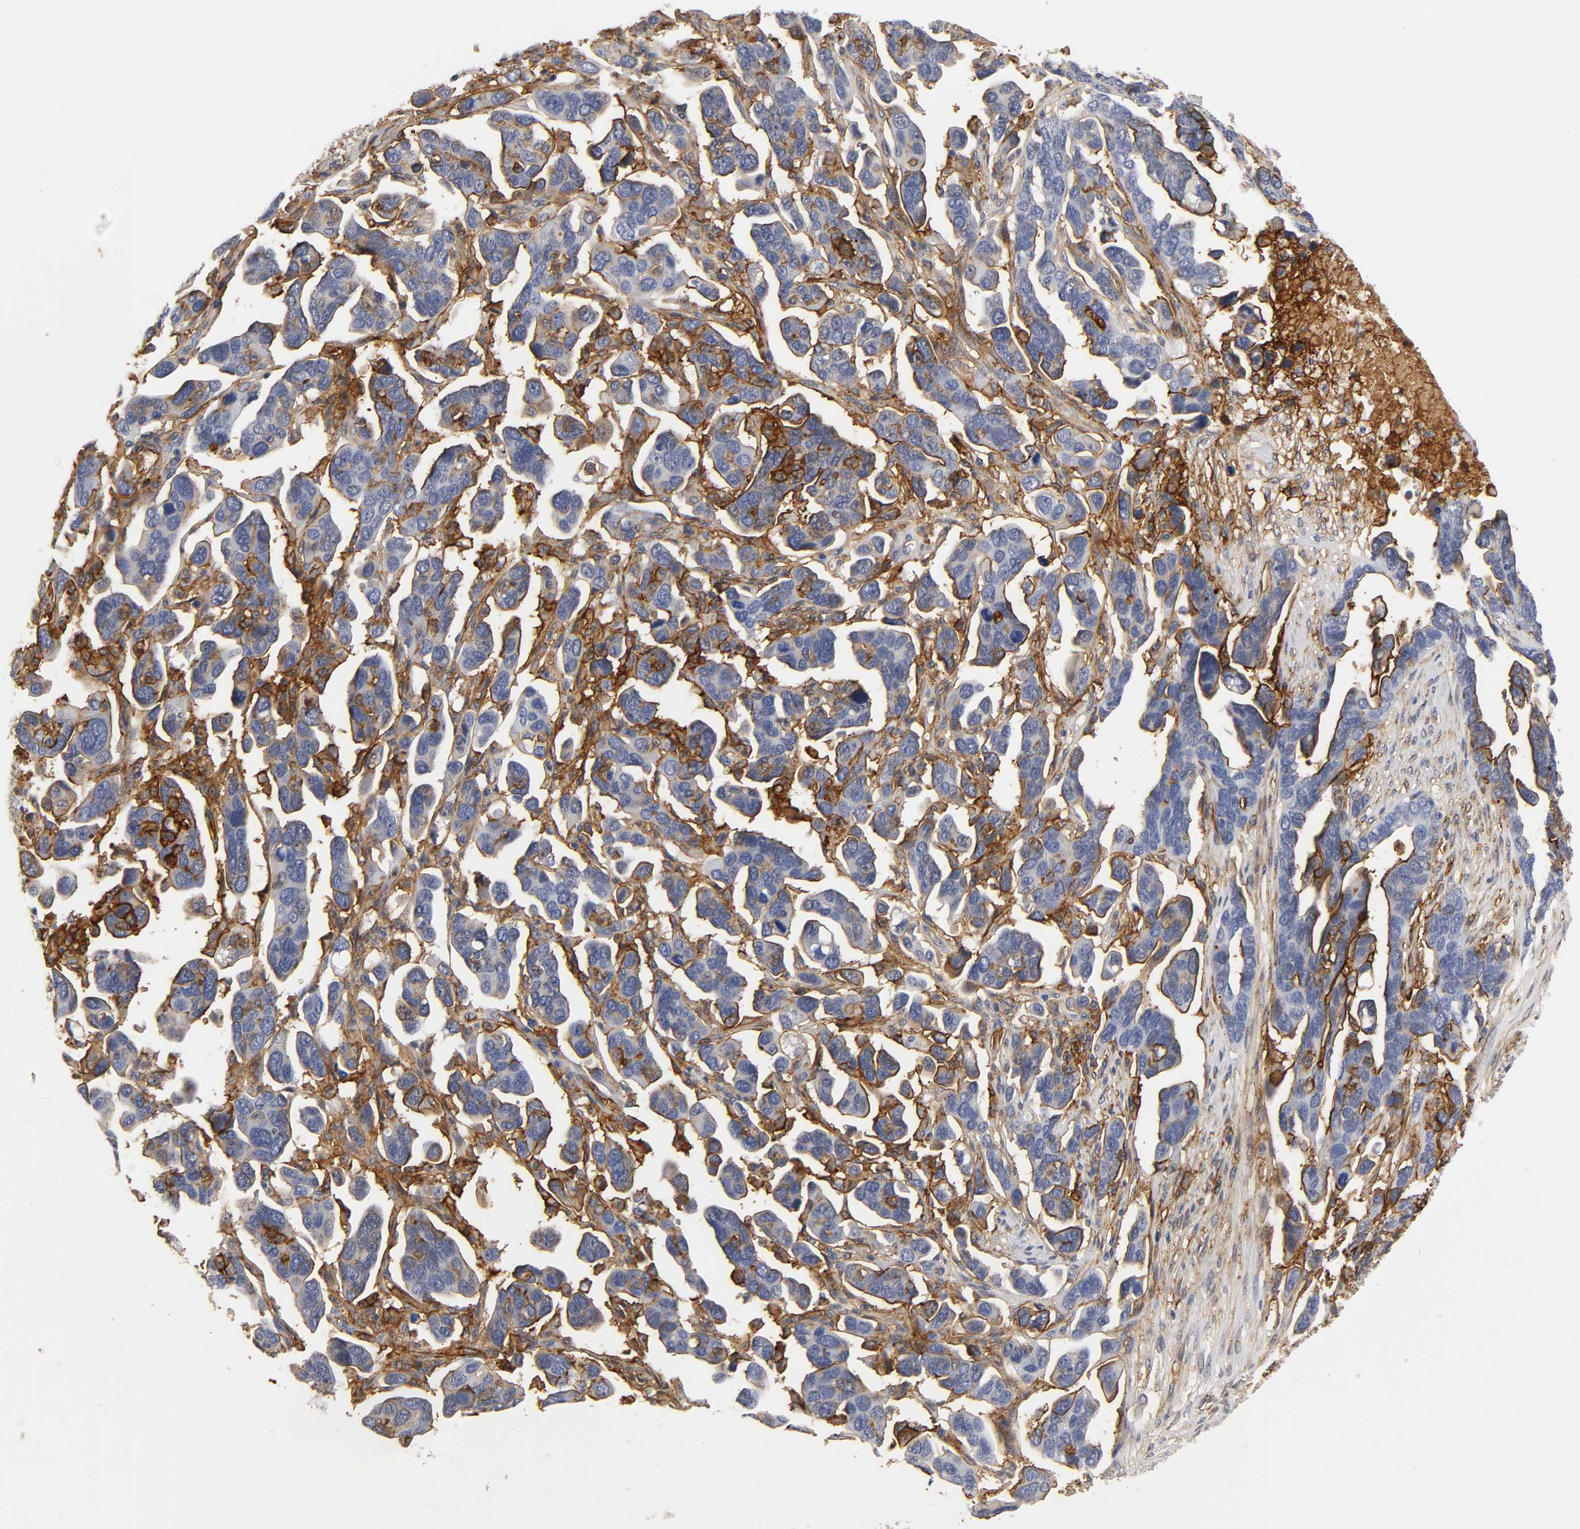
{"staining": {"intensity": "strong", "quantity": "25%-75%", "location": "cytoplasmic/membranous"}, "tissue": "ovarian cancer", "cell_type": "Tumor cells", "image_type": "cancer", "snomed": [{"axis": "morphology", "description": "Cystadenocarcinoma, serous, NOS"}, {"axis": "topography", "description": "Ovary"}], "caption": "Brown immunohistochemical staining in human serous cystadenocarcinoma (ovarian) demonstrates strong cytoplasmic/membranous staining in approximately 25%-75% of tumor cells.", "gene": "ICAM1", "patient": {"sex": "female", "age": 54}}